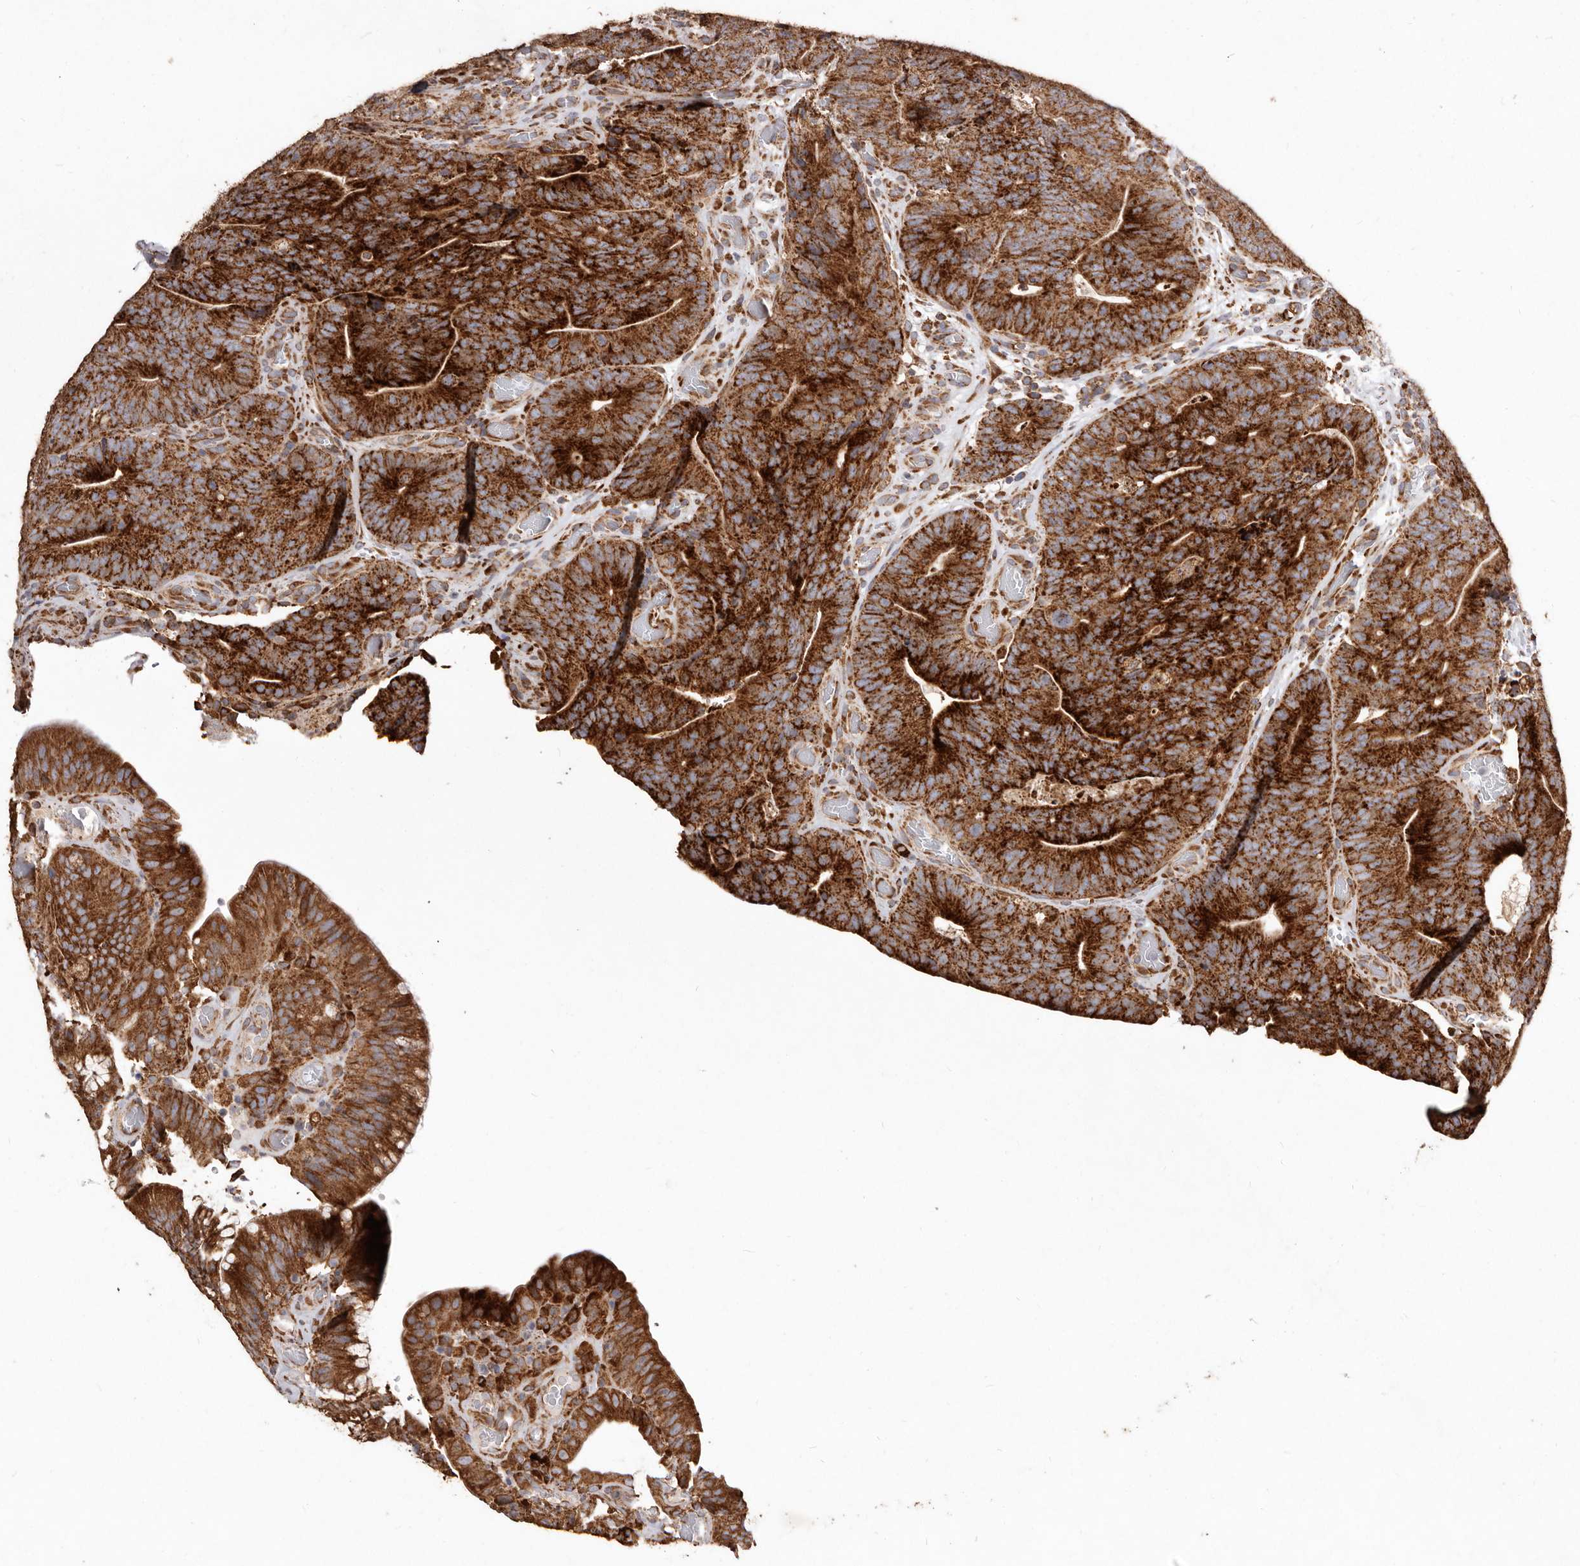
{"staining": {"intensity": "strong", "quantity": ">75%", "location": "cytoplasmic/membranous"}, "tissue": "colorectal cancer", "cell_type": "Tumor cells", "image_type": "cancer", "snomed": [{"axis": "morphology", "description": "Normal tissue, NOS"}, {"axis": "topography", "description": "Colon"}], "caption": "IHC (DAB) staining of human colorectal cancer exhibits strong cytoplasmic/membranous protein expression in about >75% of tumor cells.", "gene": "STEAP2", "patient": {"sex": "female", "age": 82}}